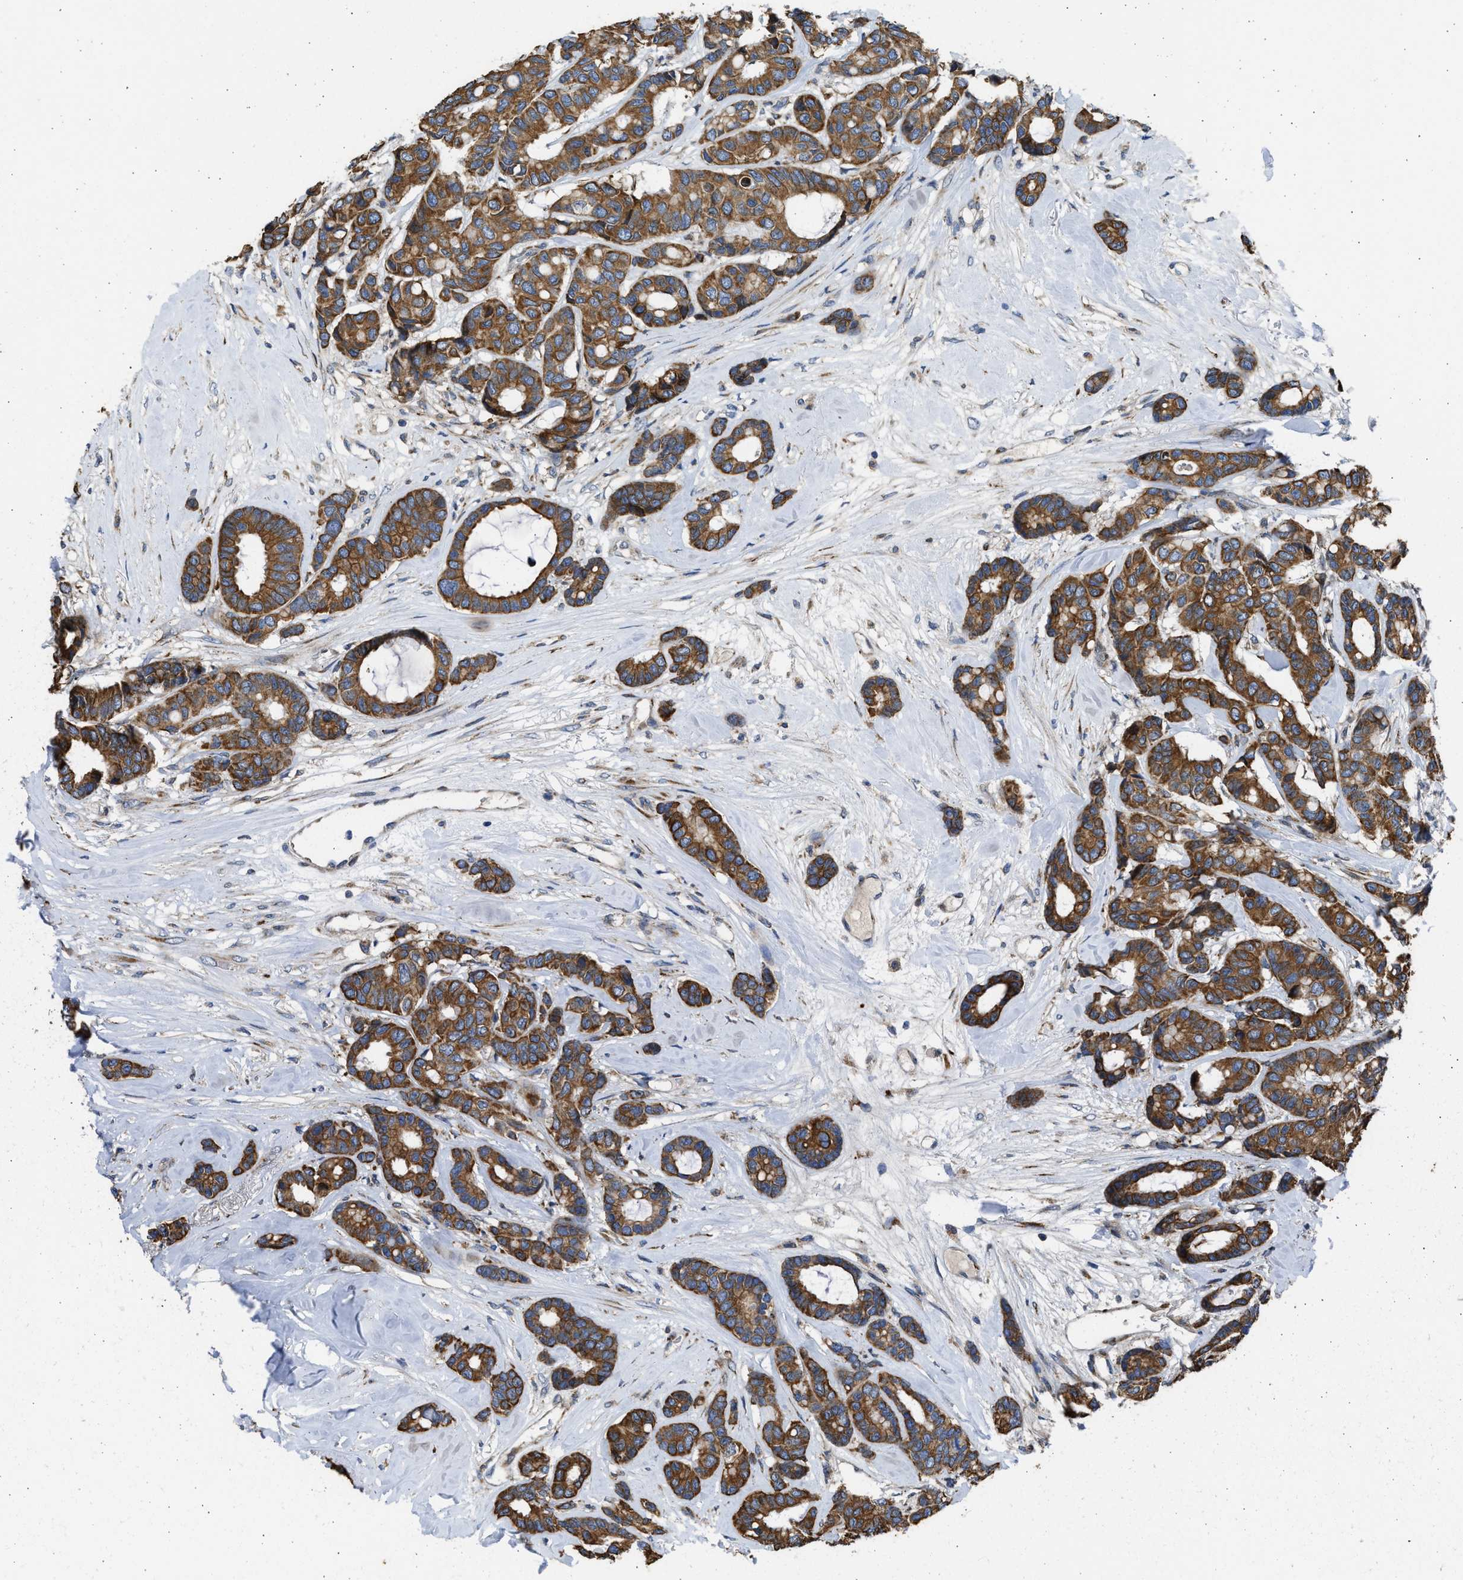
{"staining": {"intensity": "strong", "quantity": ">75%", "location": "cytoplasmic/membranous"}, "tissue": "breast cancer", "cell_type": "Tumor cells", "image_type": "cancer", "snomed": [{"axis": "morphology", "description": "Duct carcinoma"}, {"axis": "topography", "description": "Breast"}], "caption": "Immunohistochemical staining of human breast cancer (invasive ductal carcinoma) shows high levels of strong cytoplasmic/membranous protein positivity in about >75% of tumor cells. (Brightfield microscopy of DAB IHC at high magnification).", "gene": "PLD2", "patient": {"sex": "female", "age": 87}}